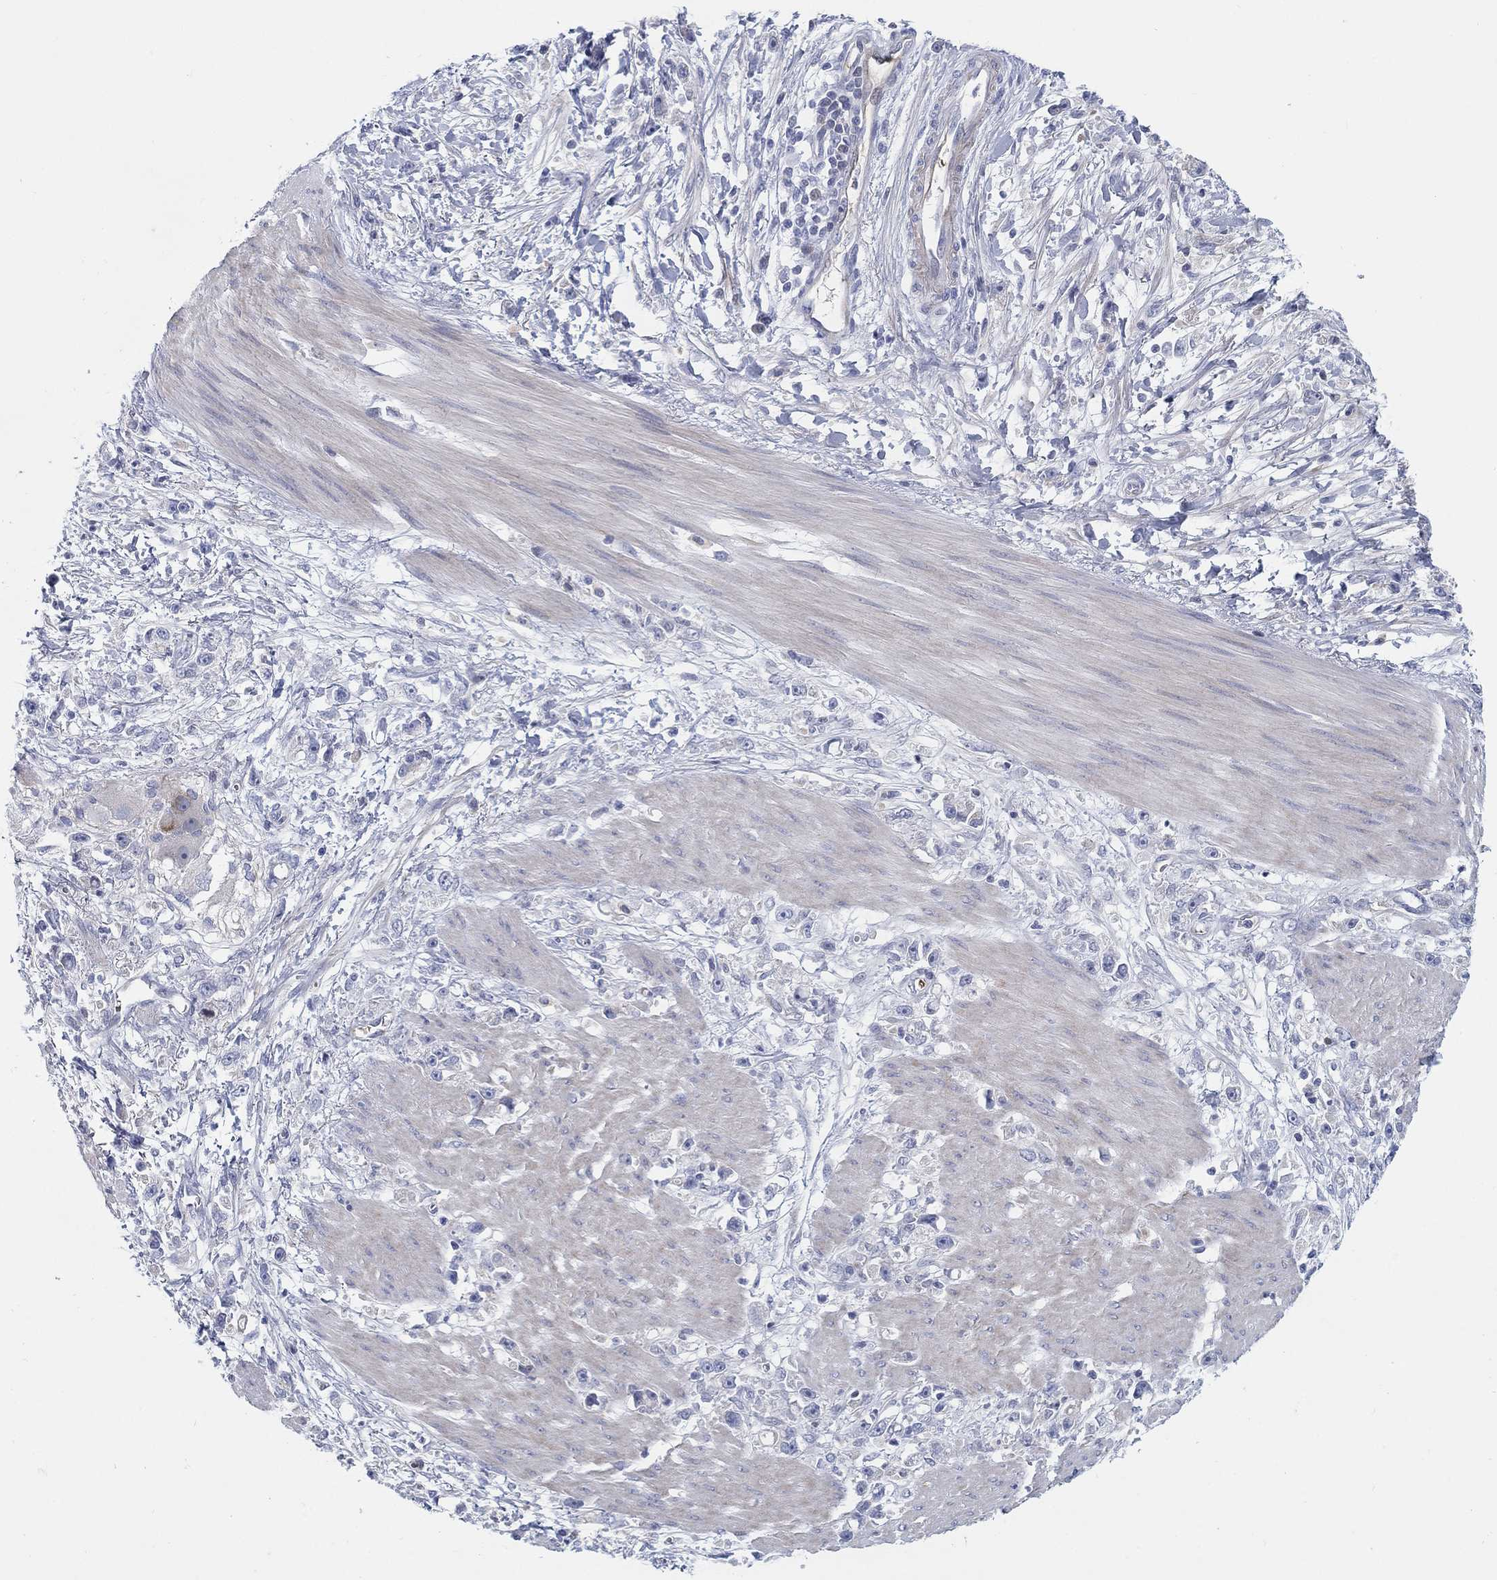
{"staining": {"intensity": "negative", "quantity": "none", "location": "none"}, "tissue": "stomach cancer", "cell_type": "Tumor cells", "image_type": "cancer", "snomed": [{"axis": "morphology", "description": "Adenocarcinoma, NOS"}, {"axis": "topography", "description": "Stomach"}], "caption": "The photomicrograph exhibits no staining of tumor cells in stomach cancer.", "gene": "HEATR4", "patient": {"sex": "female", "age": 59}}